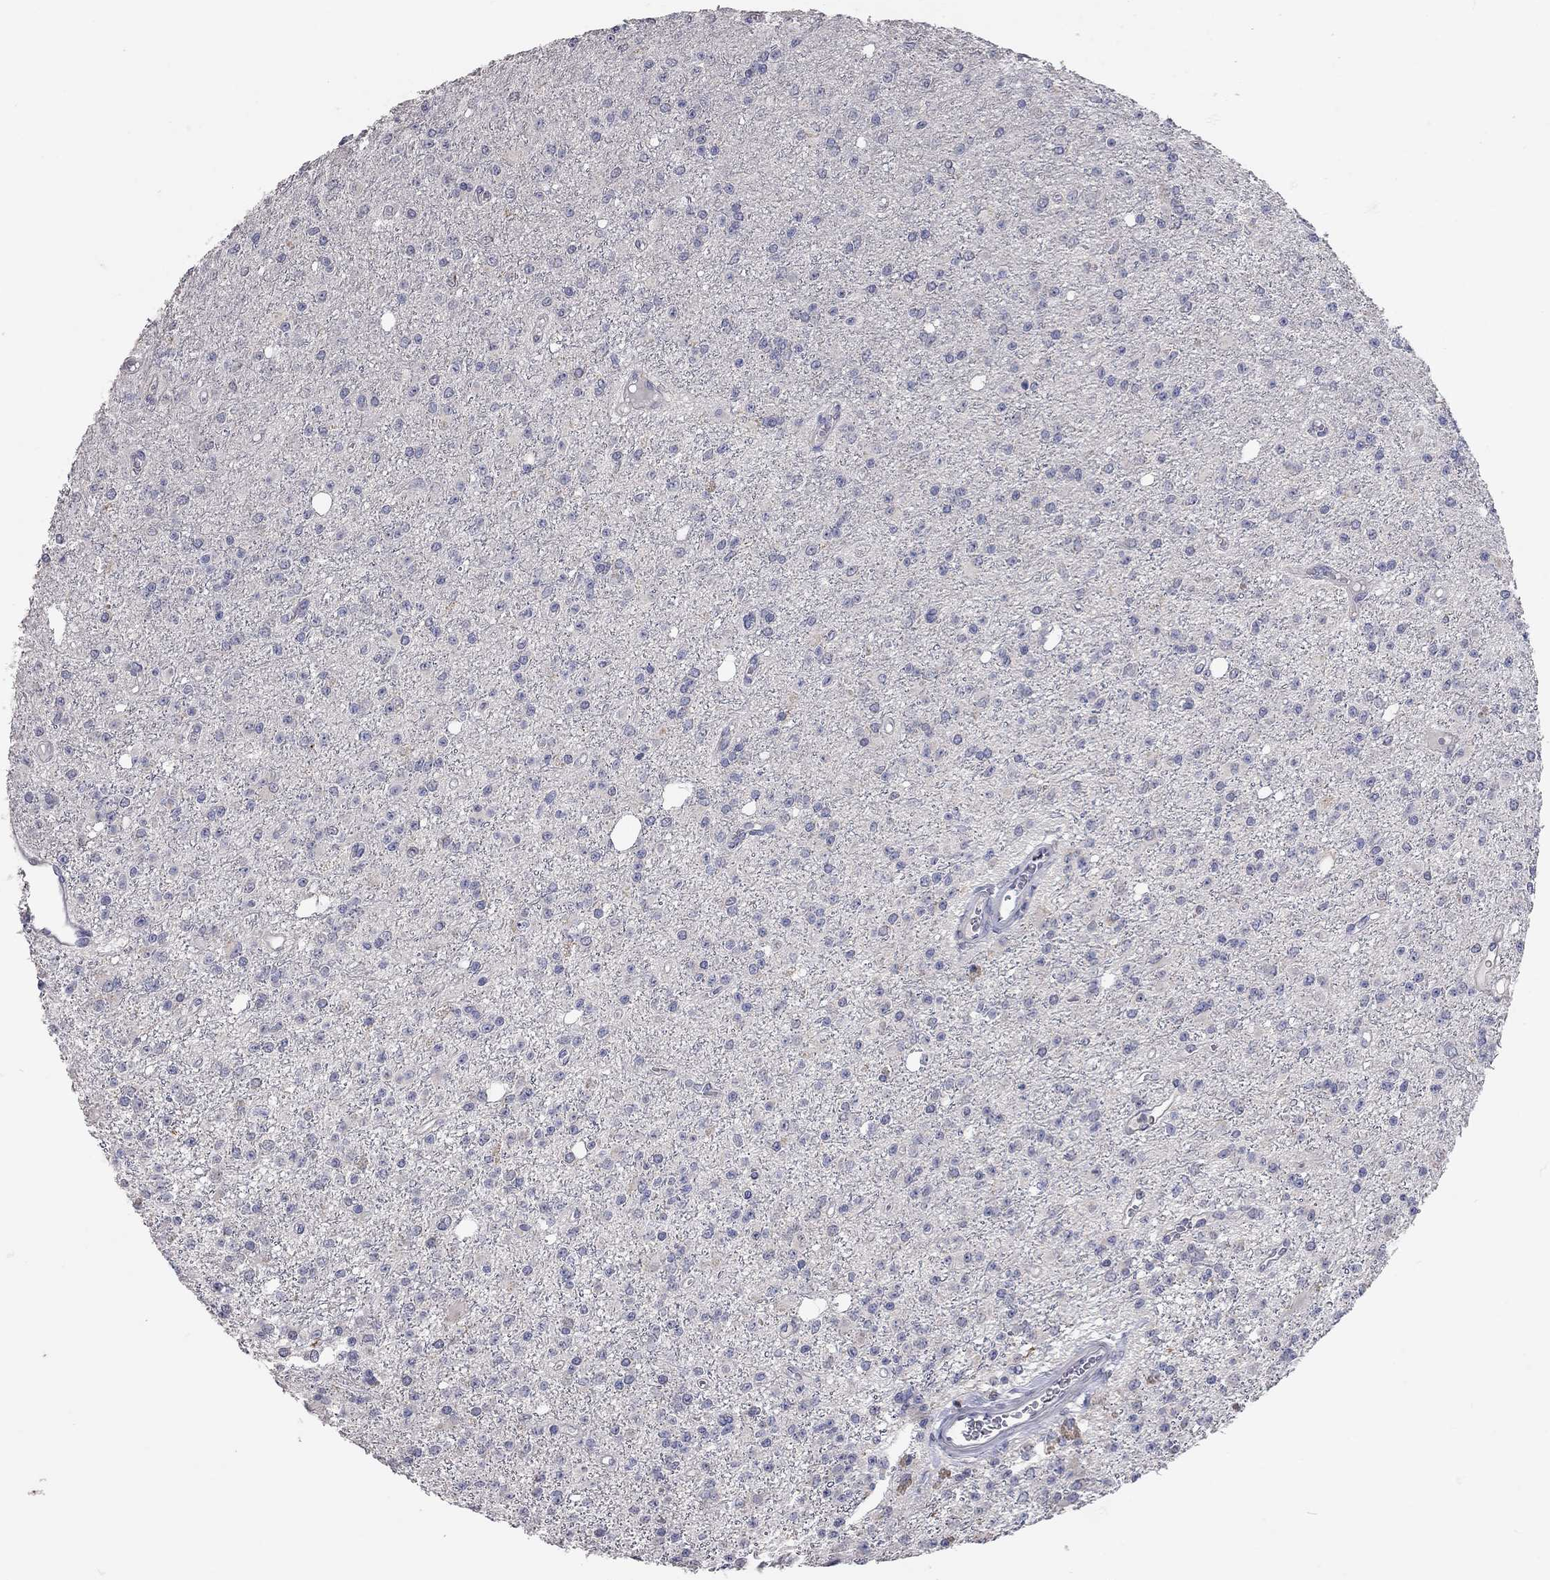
{"staining": {"intensity": "negative", "quantity": "none", "location": "none"}, "tissue": "glioma", "cell_type": "Tumor cells", "image_type": "cancer", "snomed": [{"axis": "morphology", "description": "Glioma, malignant, Low grade"}, {"axis": "topography", "description": "Brain"}], "caption": "High magnification brightfield microscopy of low-grade glioma (malignant) stained with DAB (3,3'-diaminobenzidine) (brown) and counterstained with hematoxylin (blue): tumor cells show no significant expression.", "gene": "XAGE2", "patient": {"sex": "female", "age": 45}}